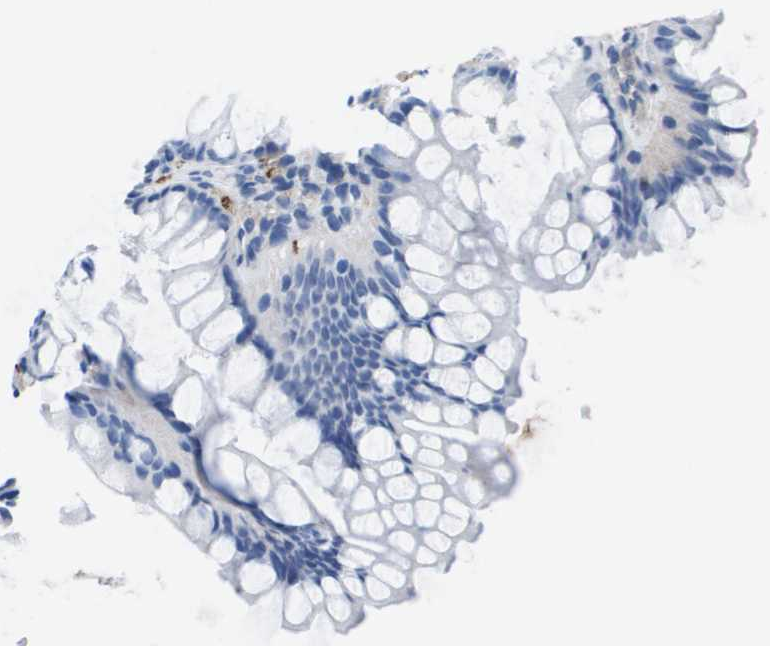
{"staining": {"intensity": "moderate", "quantity": ">75%", "location": "cytoplasmic/membranous"}, "tissue": "colon", "cell_type": "Endothelial cells", "image_type": "normal", "snomed": [{"axis": "morphology", "description": "Normal tissue, NOS"}, {"axis": "topography", "description": "Colon"}], "caption": "Immunohistochemical staining of benign colon shows >75% levels of moderate cytoplasmic/membranous protein positivity in about >75% of endothelial cells. The staining was performed using DAB (3,3'-diaminobenzidine), with brown indicating positive protein expression. Nuclei are stained blue with hematoxylin.", "gene": "VTN", "patient": {"sex": "female", "age": 55}}